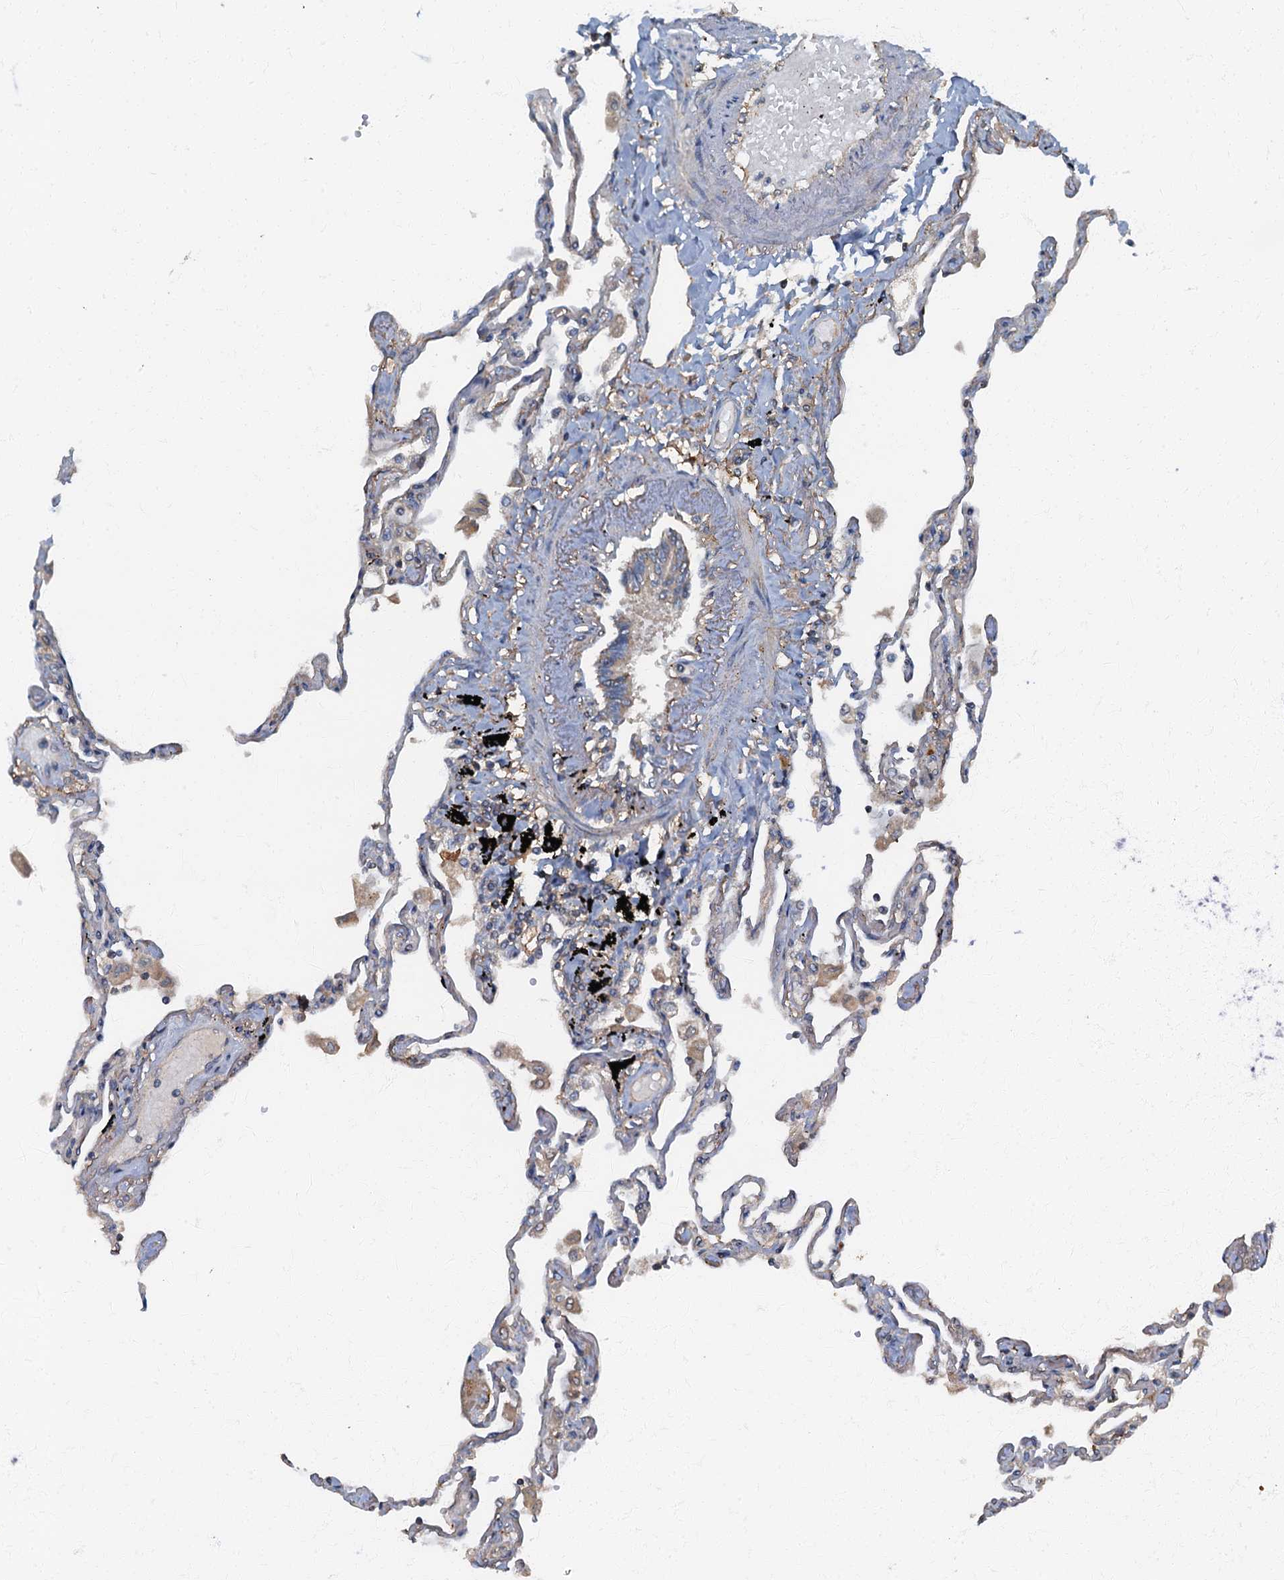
{"staining": {"intensity": "moderate", "quantity": "<25%", "location": "cytoplasmic/membranous"}, "tissue": "lung", "cell_type": "Alveolar cells", "image_type": "normal", "snomed": [{"axis": "morphology", "description": "Normal tissue, NOS"}, {"axis": "topography", "description": "Lung"}], "caption": "Benign lung shows moderate cytoplasmic/membranous positivity in about <25% of alveolar cells.", "gene": "ARL11", "patient": {"sex": "female", "age": 67}}